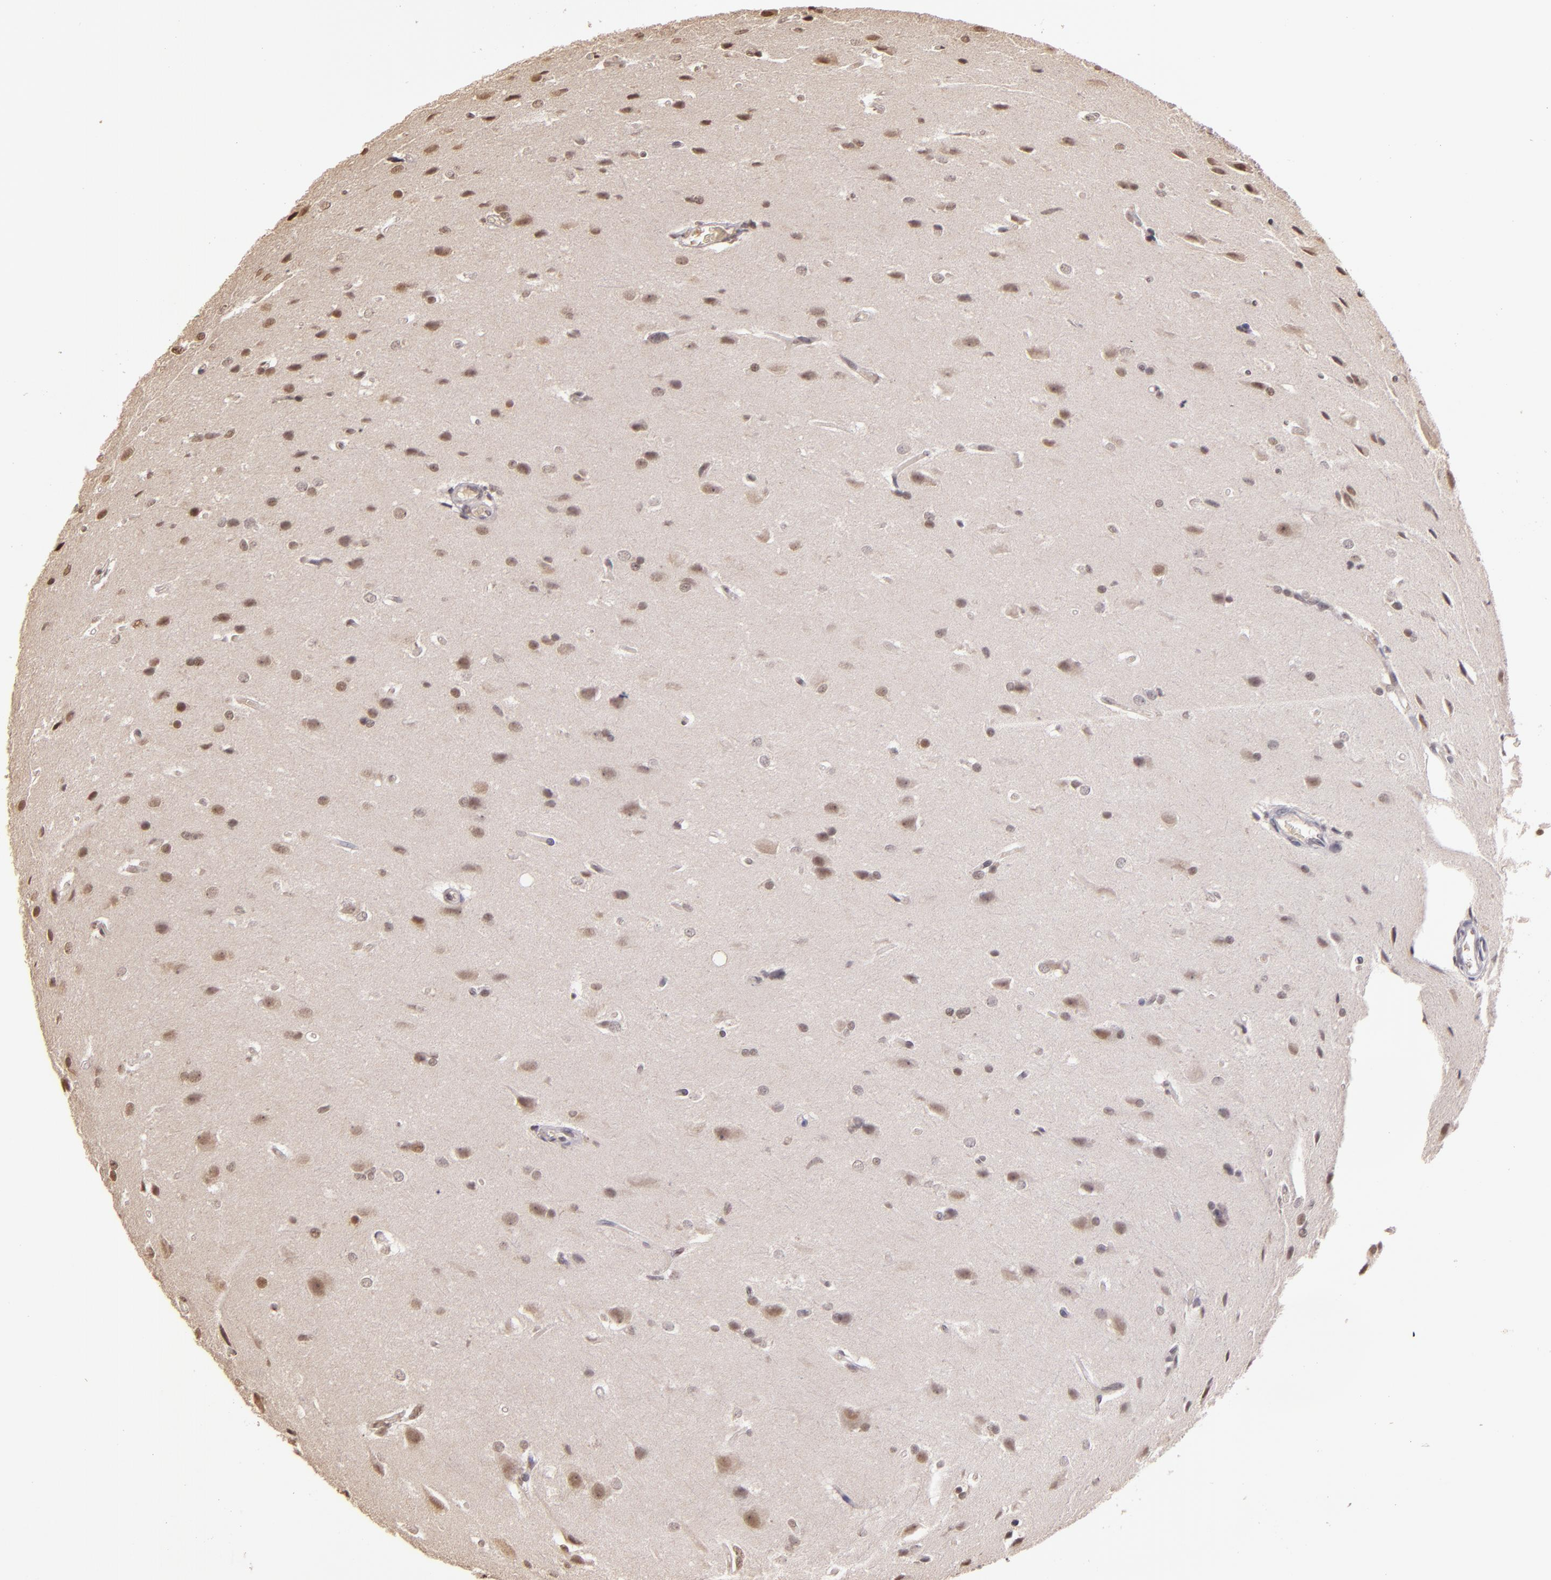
{"staining": {"intensity": "weak", "quantity": "25%-75%", "location": "cytoplasmic/membranous,nuclear"}, "tissue": "glioma", "cell_type": "Tumor cells", "image_type": "cancer", "snomed": [{"axis": "morphology", "description": "Glioma, malignant, High grade"}, {"axis": "topography", "description": "Brain"}], "caption": "High-power microscopy captured an immunohistochemistry (IHC) micrograph of glioma, revealing weak cytoplasmic/membranous and nuclear positivity in about 25%-75% of tumor cells.", "gene": "CUL1", "patient": {"sex": "male", "age": 68}}